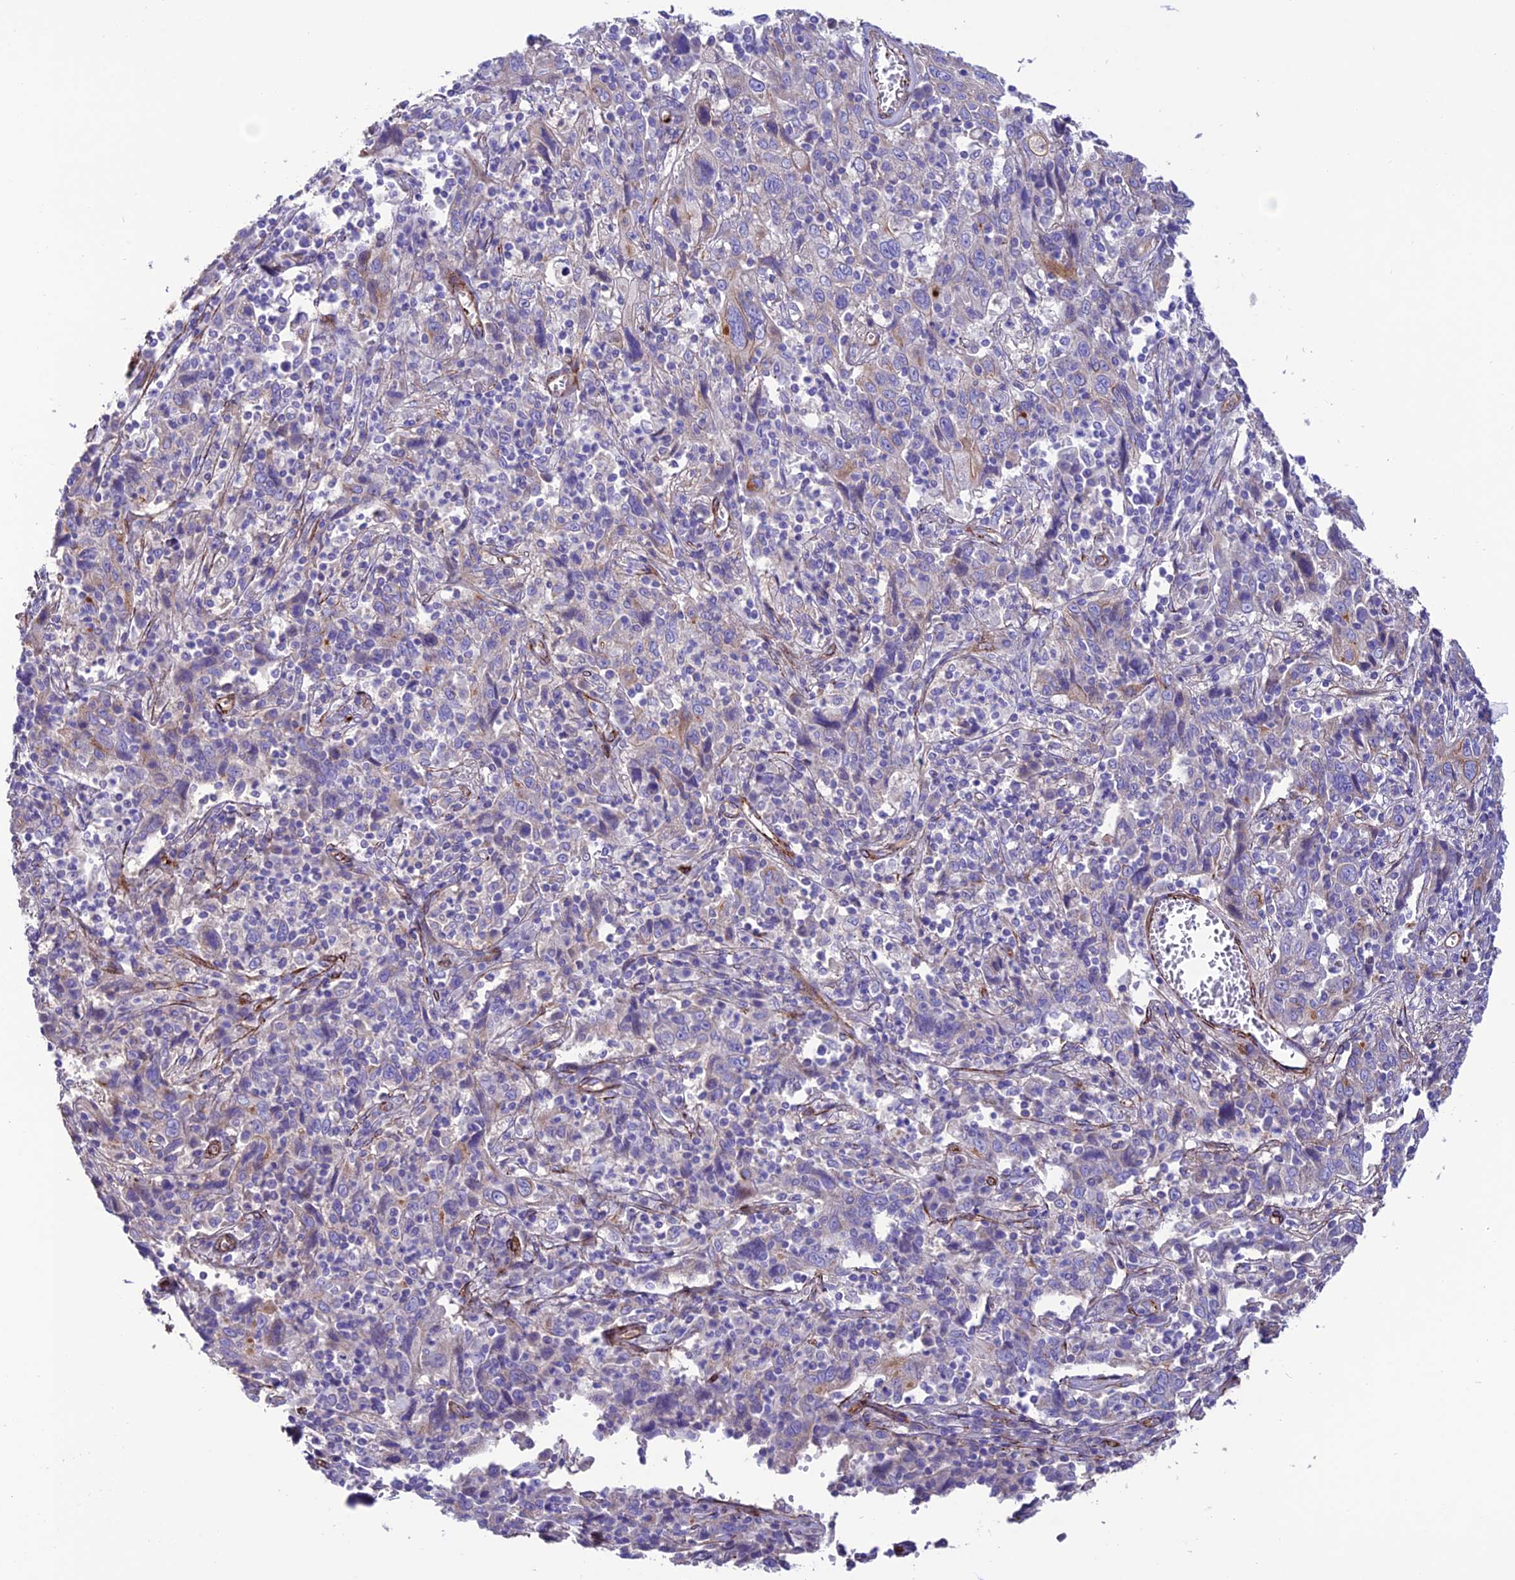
{"staining": {"intensity": "negative", "quantity": "none", "location": "none"}, "tissue": "cervical cancer", "cell_type": "Tumor cells", "image_type": "cancer", "snomed": [{"axis": "morphology", "description": "Squamous cell carcinoma, NOS"}, {"axis": "topography", "description": "Cervix"}], "caption": "Tumor cells show no significant protein positivity in cervical cancer.", "gene": "REX1BD", "patient": {"sex": "female", "age": 46}}